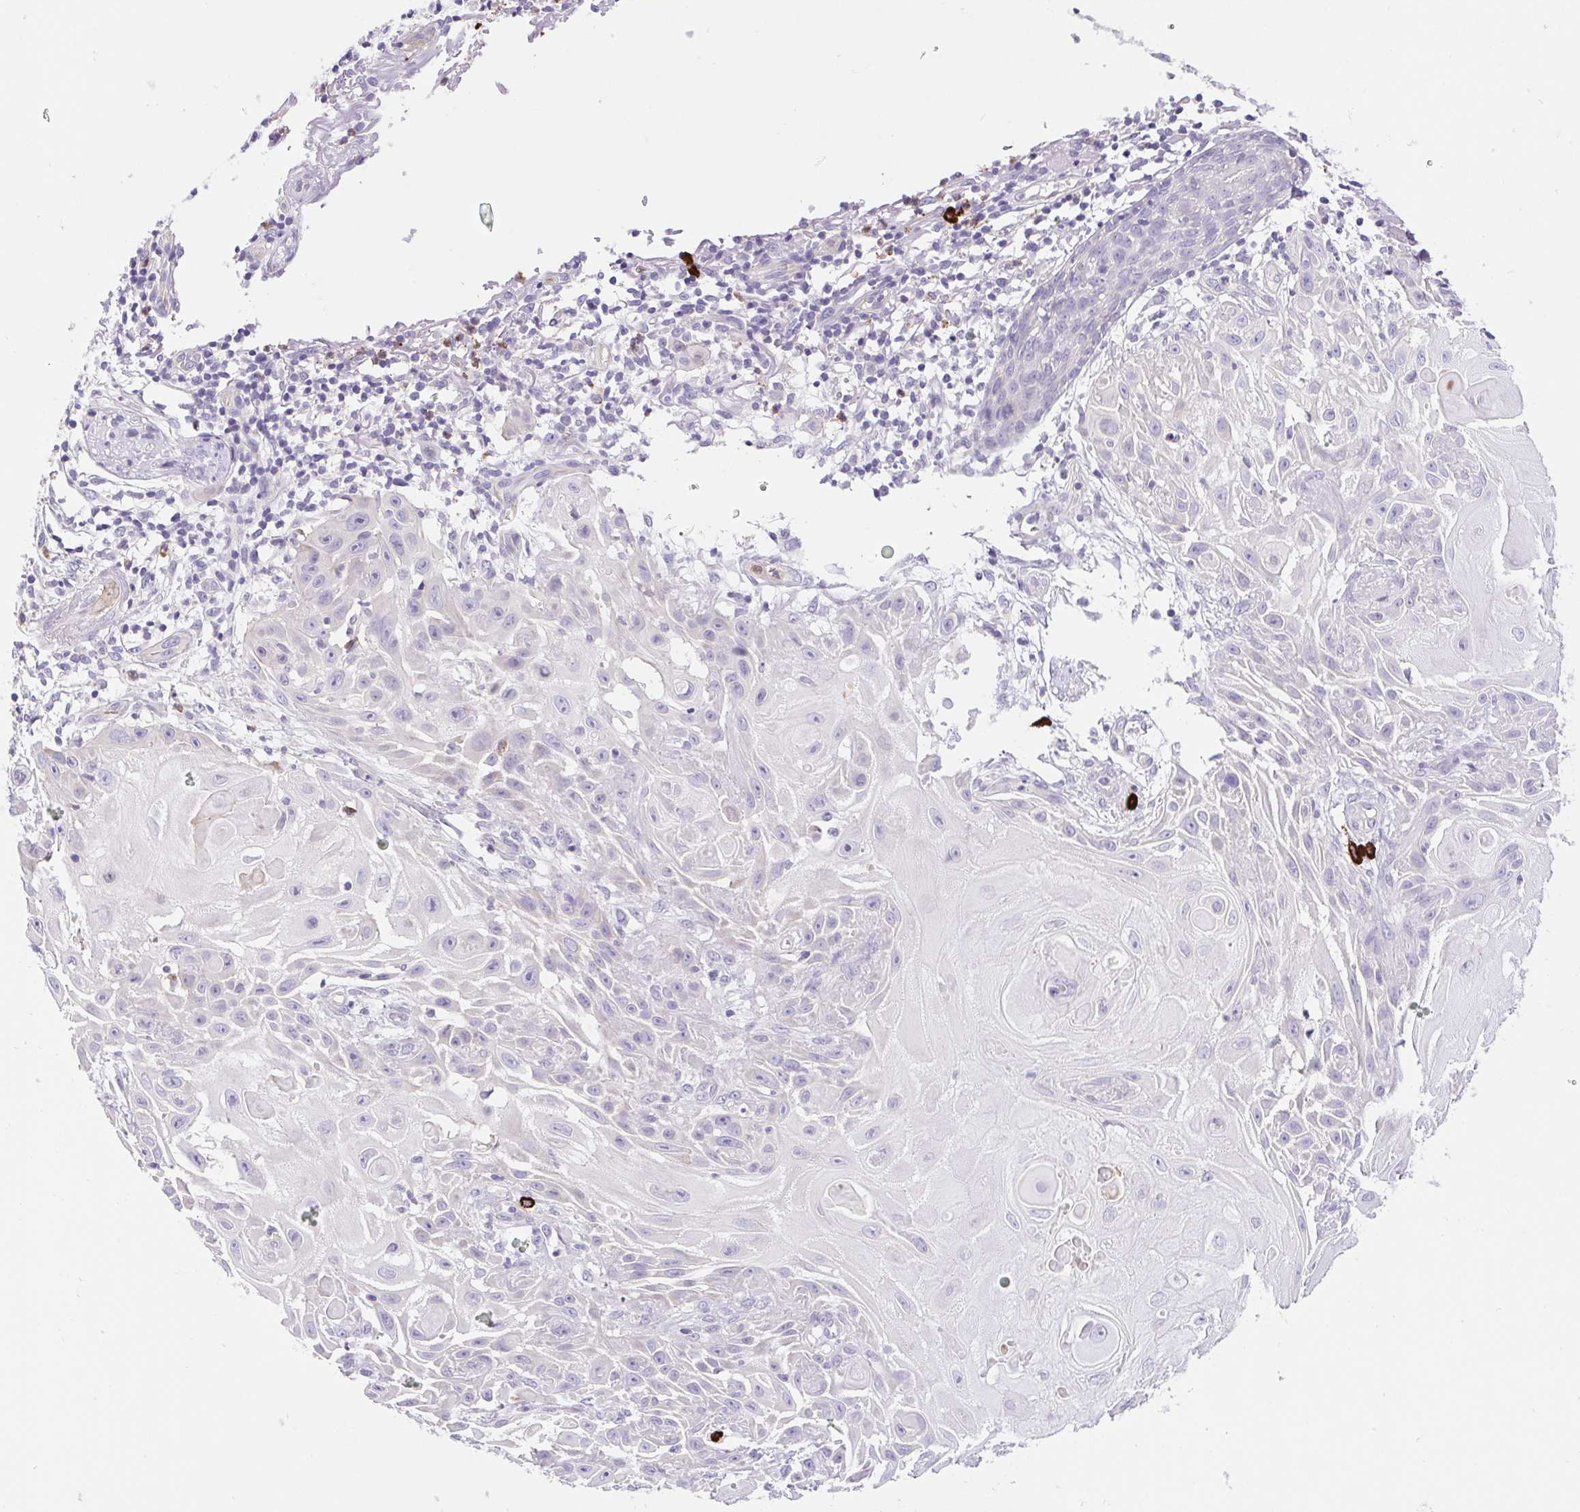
{"staining": {"intensity": "negative", "quantity": "none", "location": "none"}, "tissue": "skin cancer", "cell_type": "Tumor cells", "image_type": "cancer", "snomed": [{"axis": "morphology", "description": "Squamous cell carcinoma, NOS"}, {"axis": "topography", "description": "Skin"}], "caption": "Tumor cells are negative for brown protein staining in squamous cell carcinoma (skin).", "gene": "FAM177B", "patient": {"sex": "female", "age": 91}}